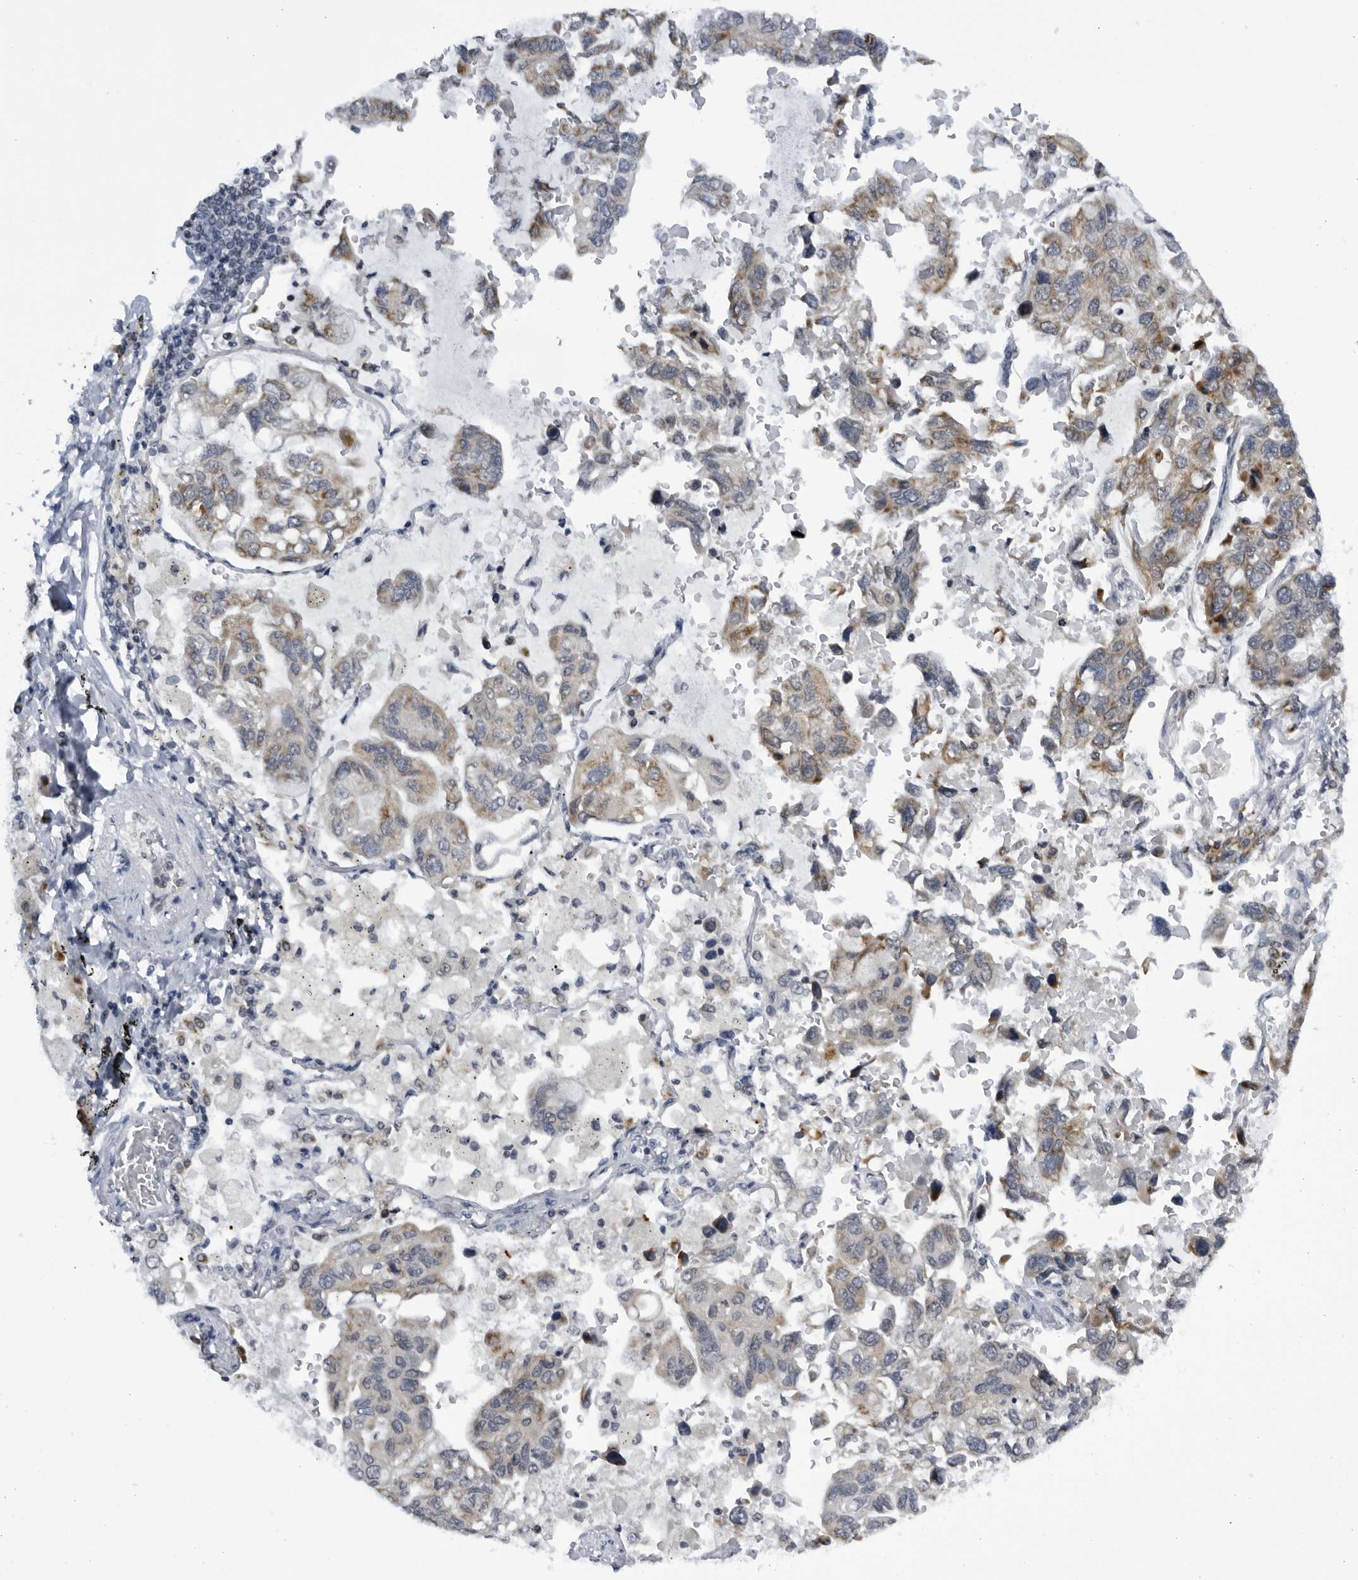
{"staining": {"intensity": "moderate", "quantity": "25%-75%", "location": "cytoplasmic/membranous"}, "tissue": "lung cancer", "cell_type": "Tumor cells", "image_type": "cancer", "snomed": [{"axis": "morphology", "description": "Adenocarcinoma, NOS"}, {"axis": "topography", "description": "Lung"}], "caption": "Lung cancer stained for a protein demonstrates moderate cytoplasmic/membranous positivity in tumor cells.", "gene": "SLC25A22", "patient": {"sex": "male", "age": 64}}